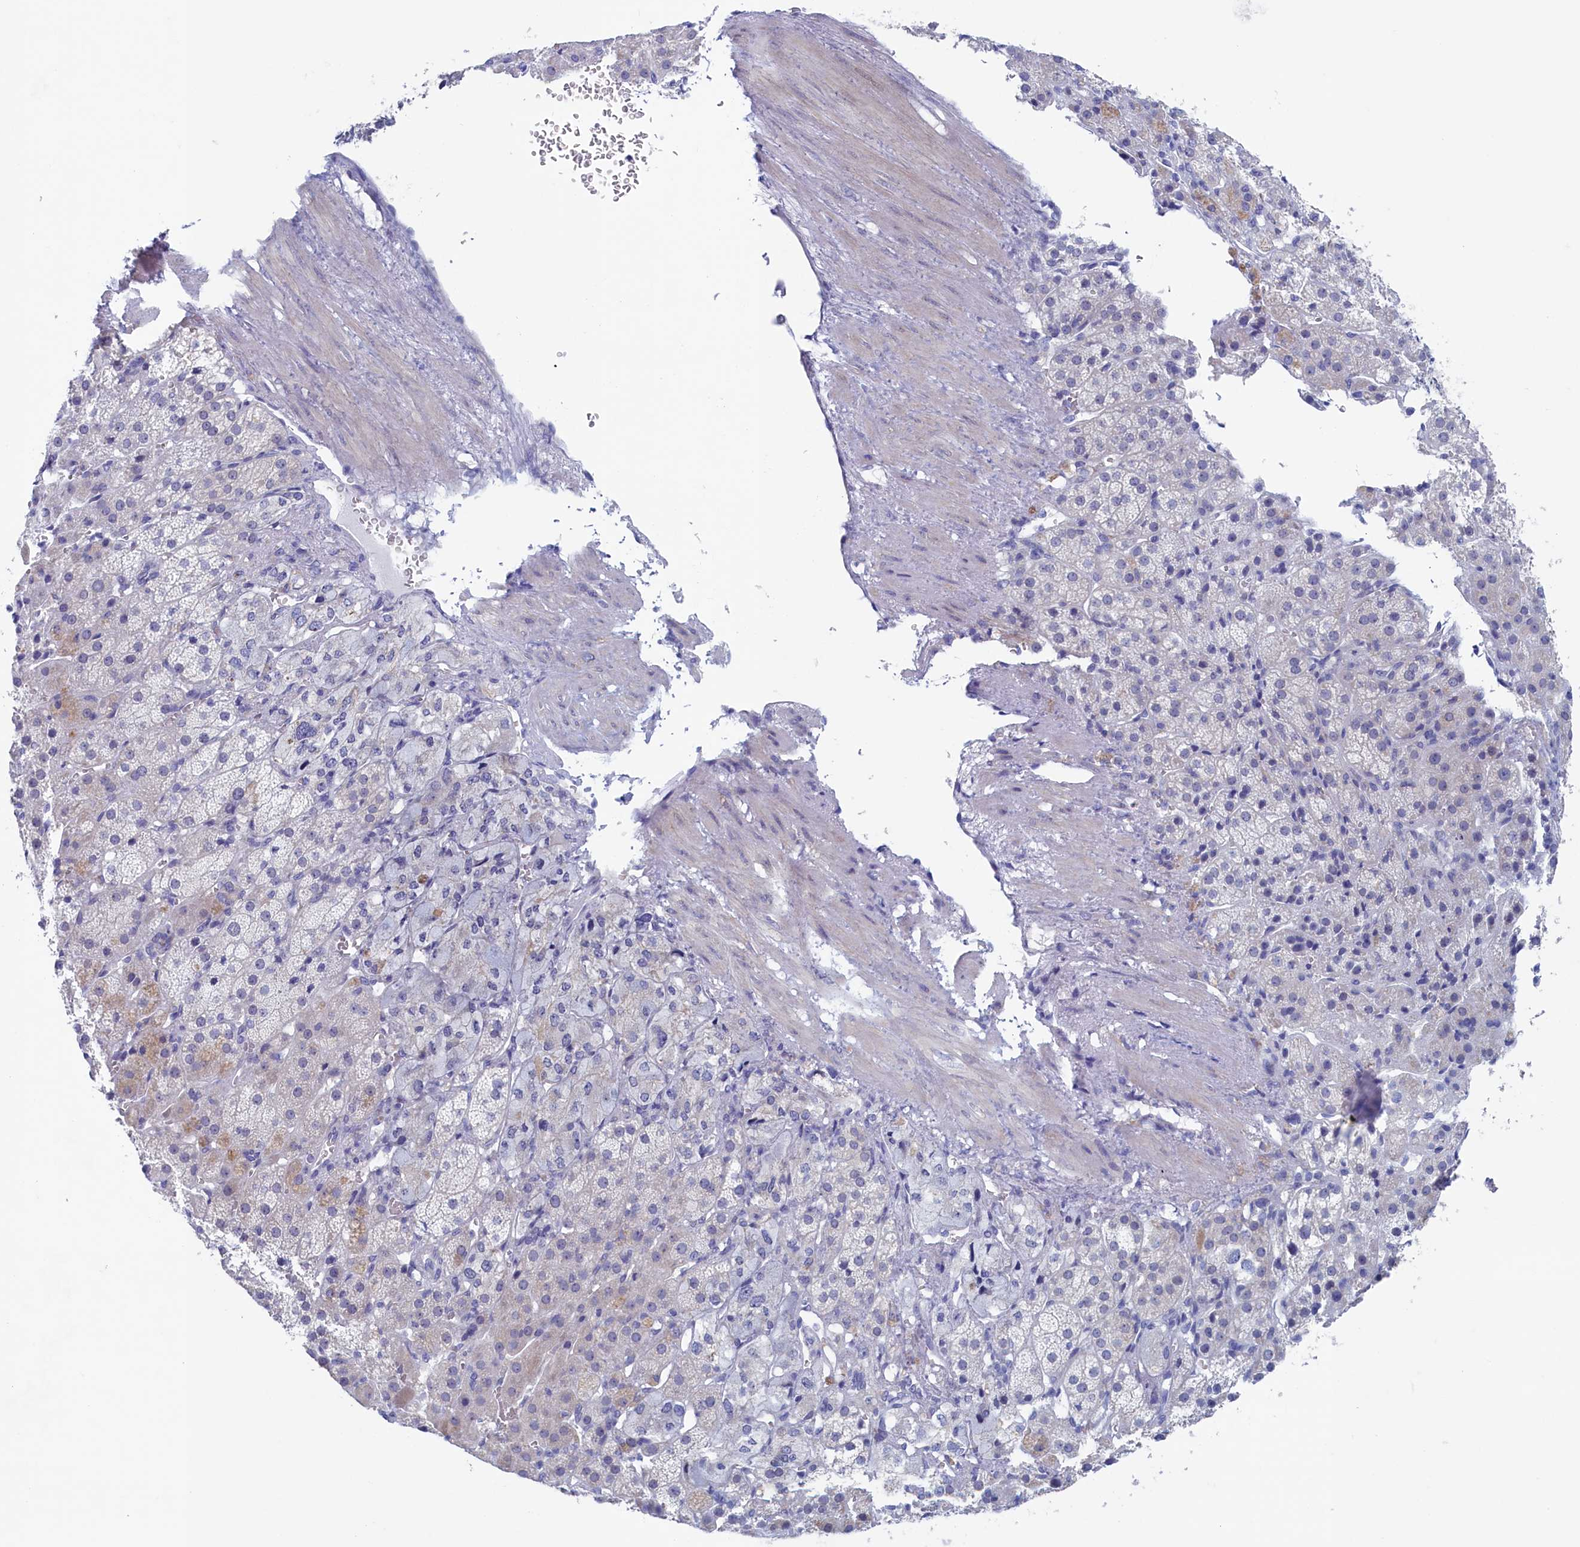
{"staining": {"intensity": "negative", "quantity": "none", "location": "none"}, "tissue": "adrenal gland", "cell_type": "Glandular cells", "image_type": "normal", "snomed": [{"axis": "morphology", "description": "Normal tissue, NOS"}, {"axis": "topography", "description": "Adrenal gland"}], "caption": "A micrograph of adrenal gland stained for a protein shows no brown staining in glandular cells.", "gene": "WDR76", "patient": {"sex": "female", "age": 57}}